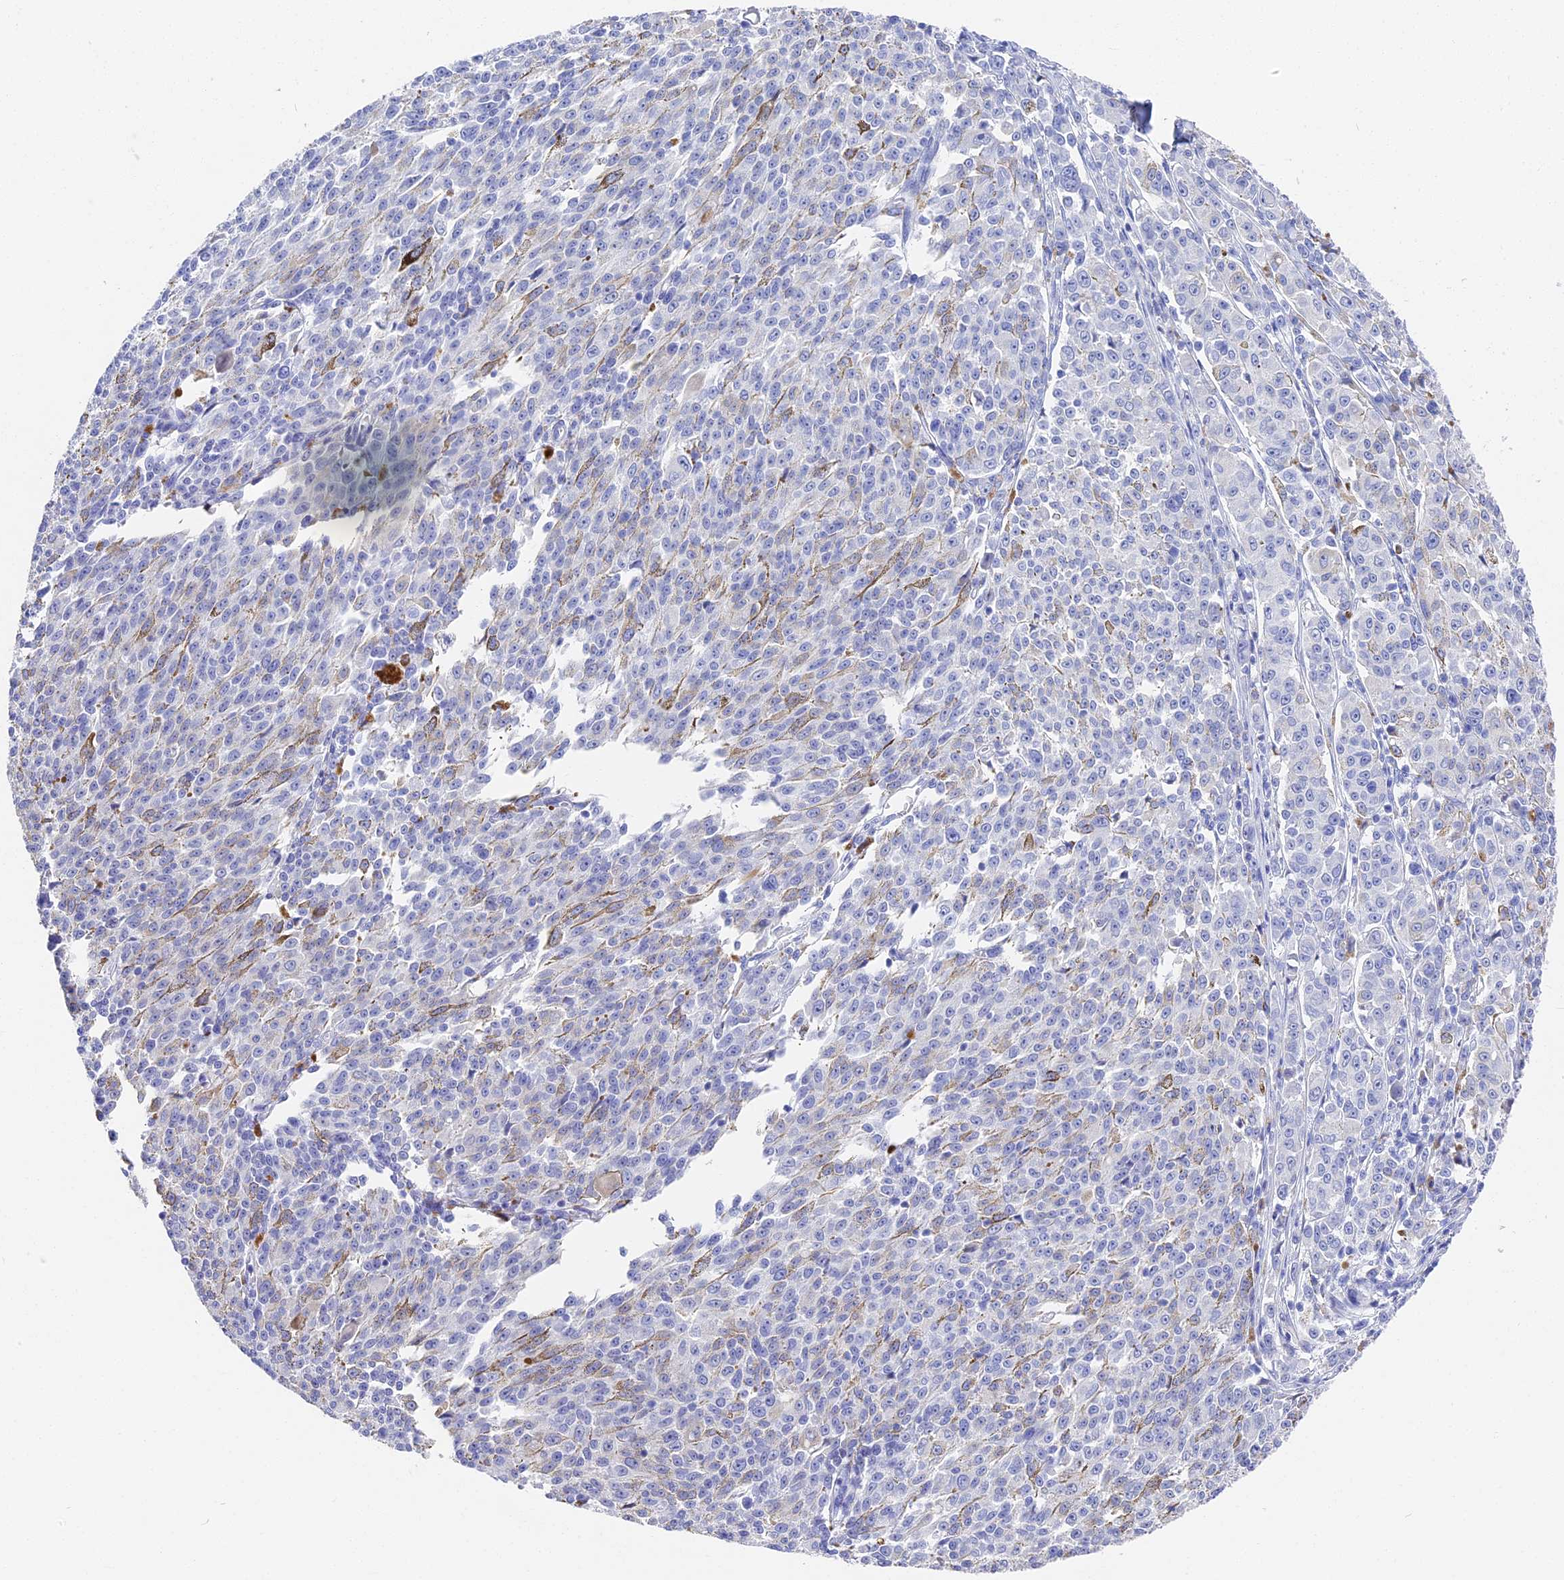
{"staining": {"intensity": "negative", "quantity": "none", "location": "none"}, "tissue": "melanoma", "cell_type": "Tumor cells", "image_type": "cancer", "snomed": [{"axis": "morphology", "description": "Malignant melanoma, NOS"}, {"axis": "topography", "description": "Skin"}], "caption": "A high-resolution image shows immunohistochemistry staining of melanoma, which shows no significant positivity in tumor cells.", "gene": "VPS33B", "patient": {"sex": "female", "age": 52}}